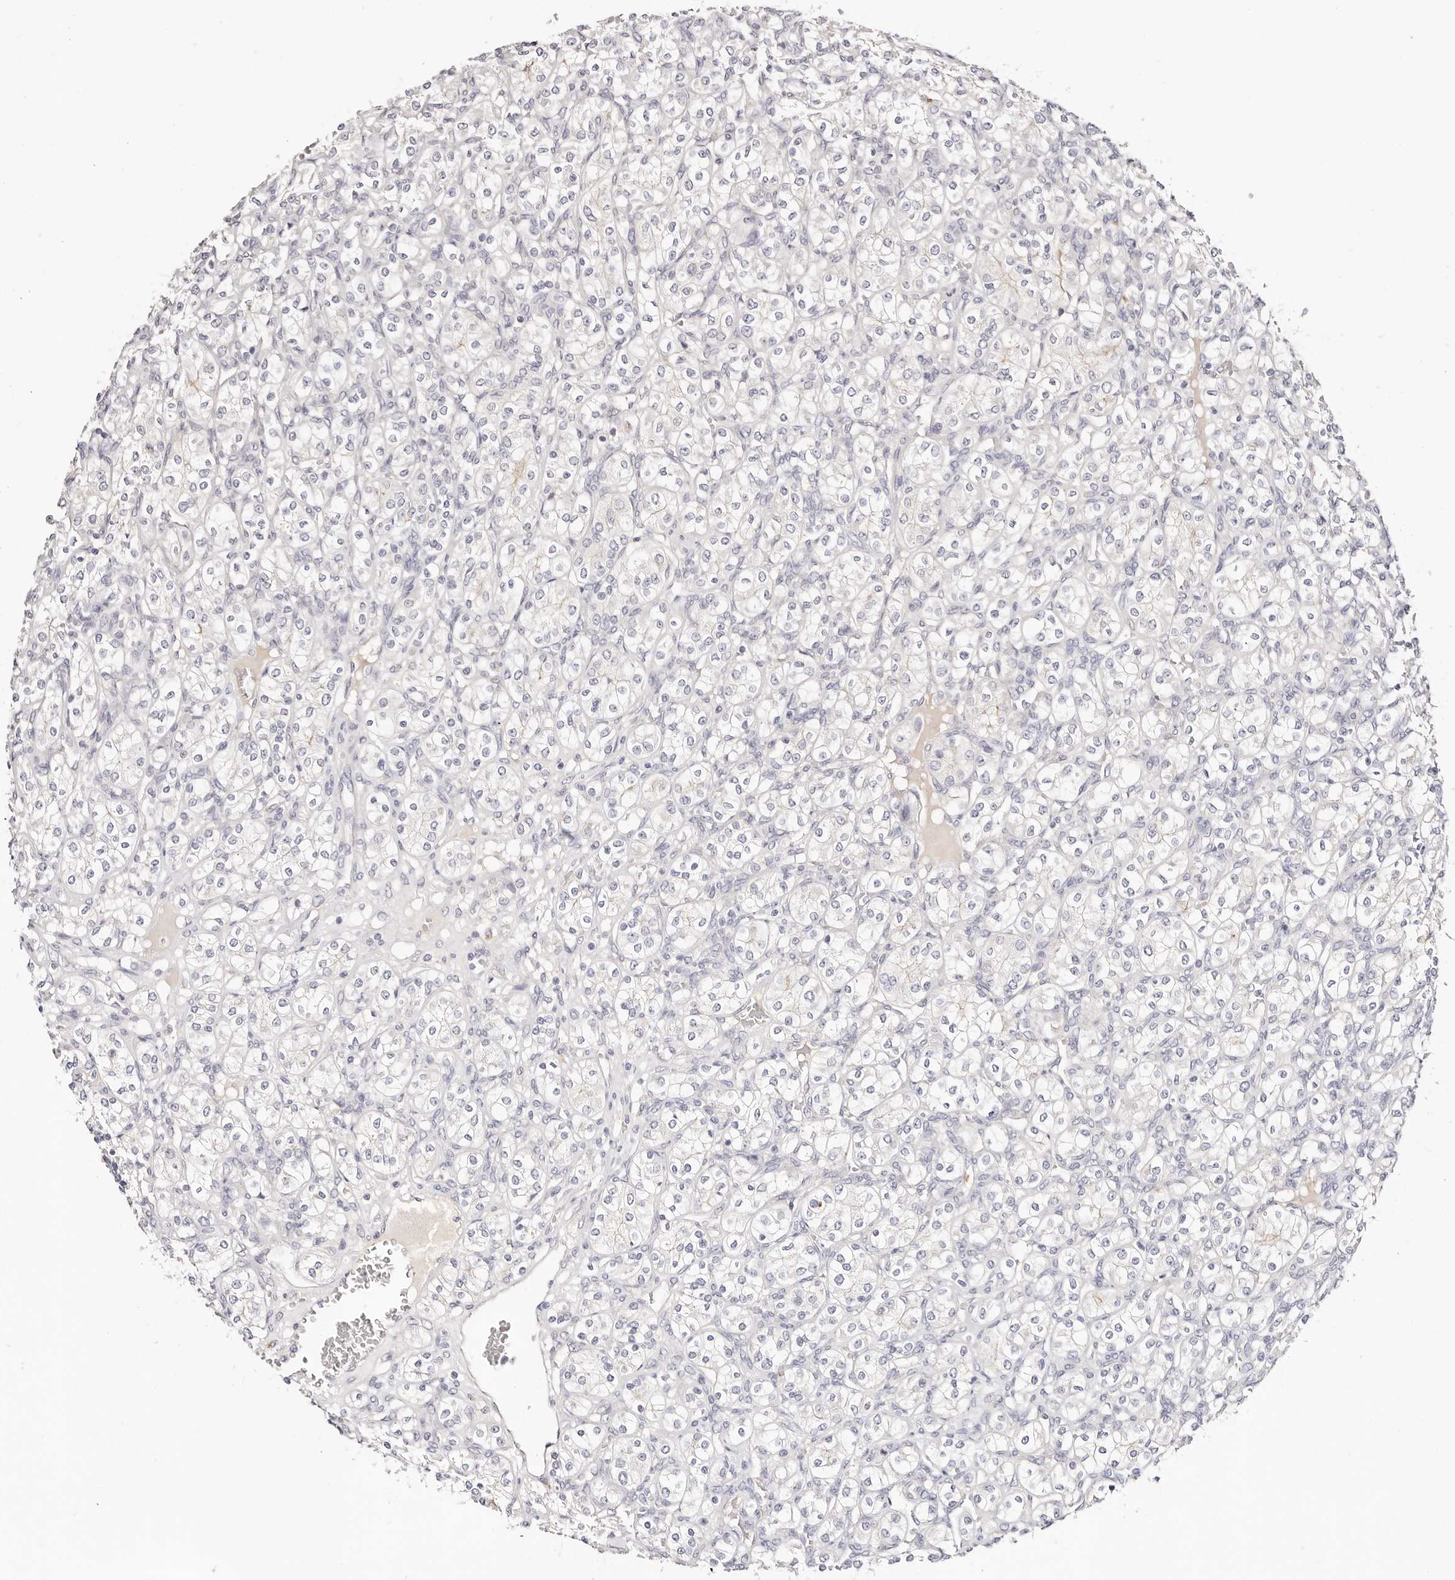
{"staining": {"intensity": "negative", "quantity": "none", "location": "none"}, "tissue": "renal cancer", "cell_type": "Tumor cells", "image_type": "cancer", "snomed": [{"axis": "morphology", "description": "Adenocarcinoma, NOS"}, {"axis": "topography", "description": "Kidney"}], "caption": "This is an immunohistochemistry (IHC) micrograph of human renal cancer. There is no expression in tumor cells.", "gene": "DNASE1", "patient": {"sex": "male", "age": 77}}